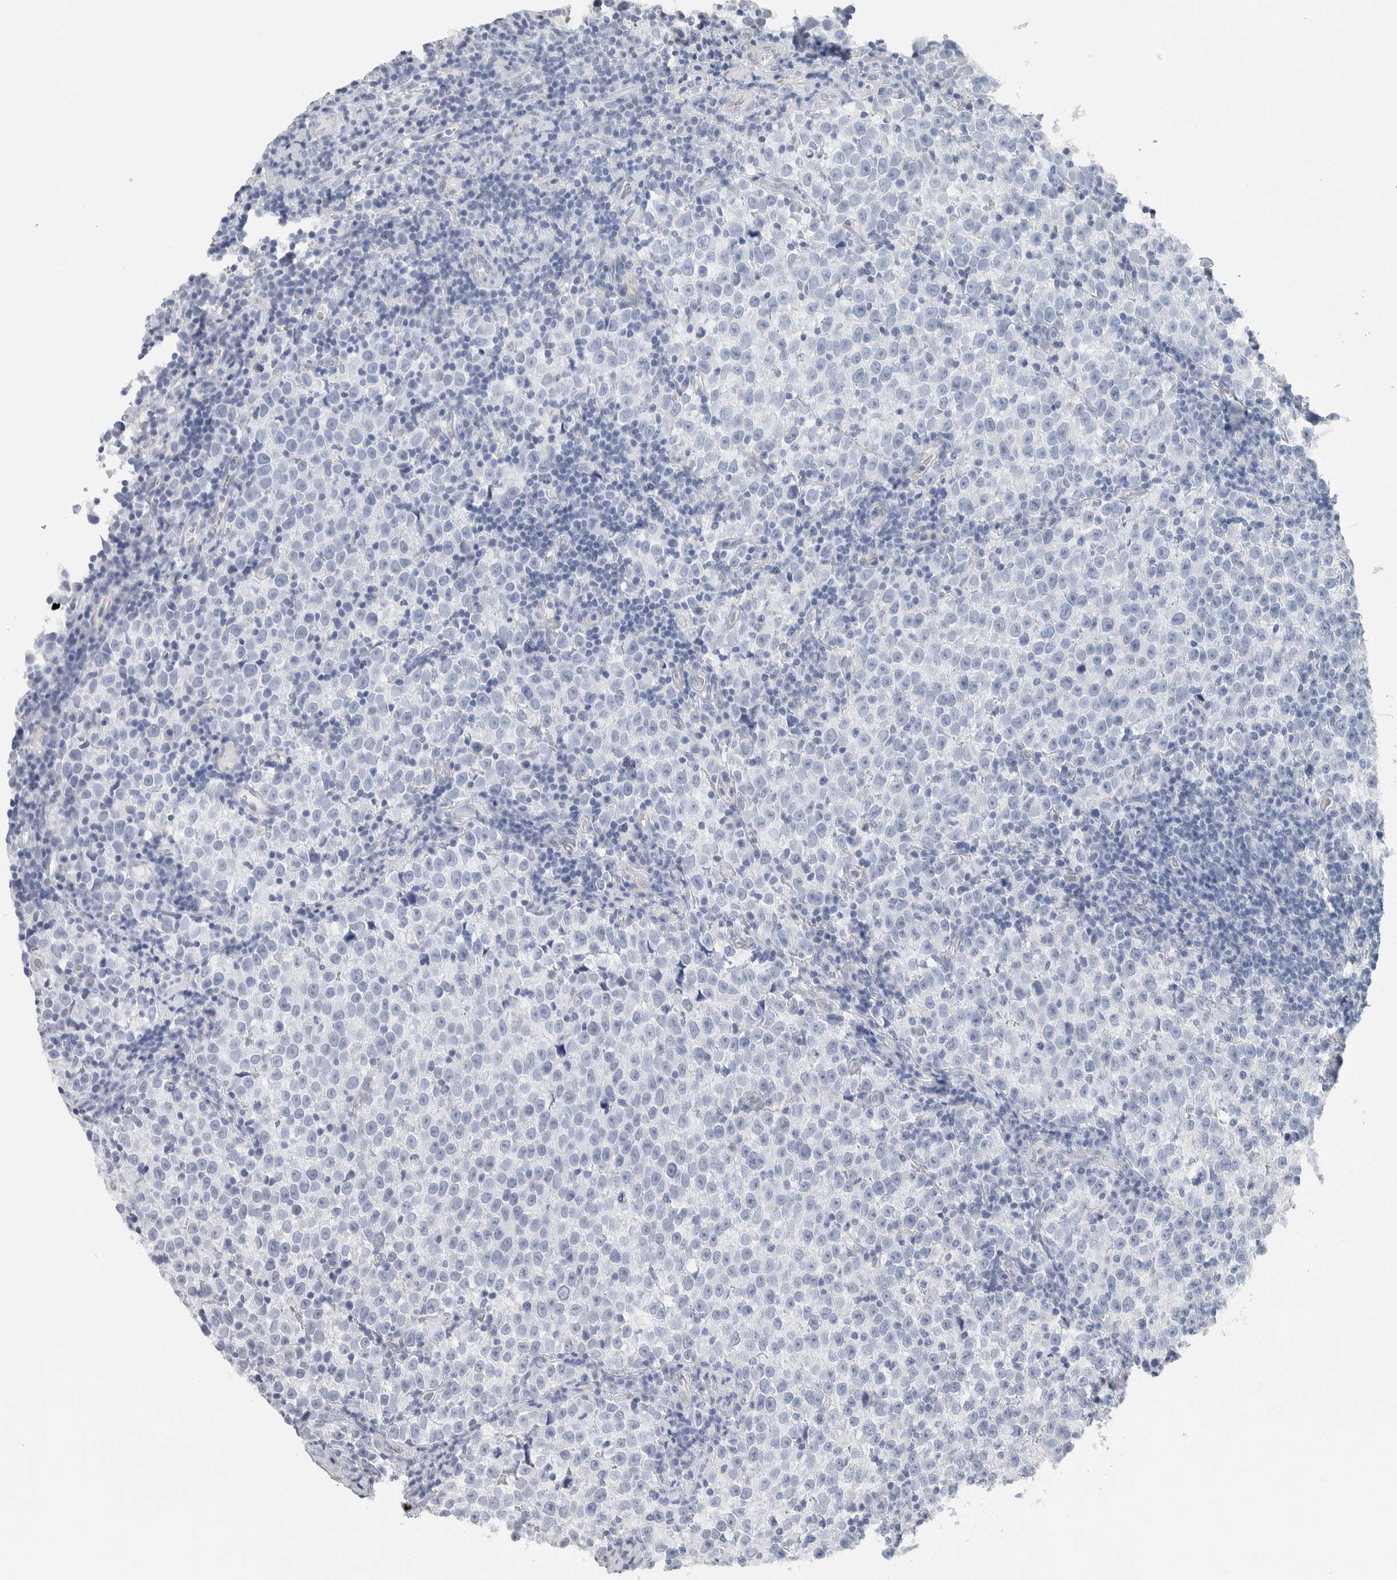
{"staining": {"intensity": "negative", "quantity": "none", "location": "none"}, "tissue": "testis cancer", "cell_type": "Tumor cells", "image_type": "cancer", "snomed": [{"axis": "morphology", "description": "Normal tissue, NOS"}, {"axis": "morphology", "description": "Seminoma, NOS"}, {"axis": "topography", "description": "Testis"}], "caption": "Immunohistochemistry (IHC) of seminoma (testis) demonstrates no expression in tumor cells. (Stains: DAB (3,3'-diaminobenzidine) immunohistochemistry (IHC) with hematoxylin counter stain, Microscopy: brightfield microscopy at high magnification).", "gene": "NEFM", "patient": {"sex": "male", "age": 43}}